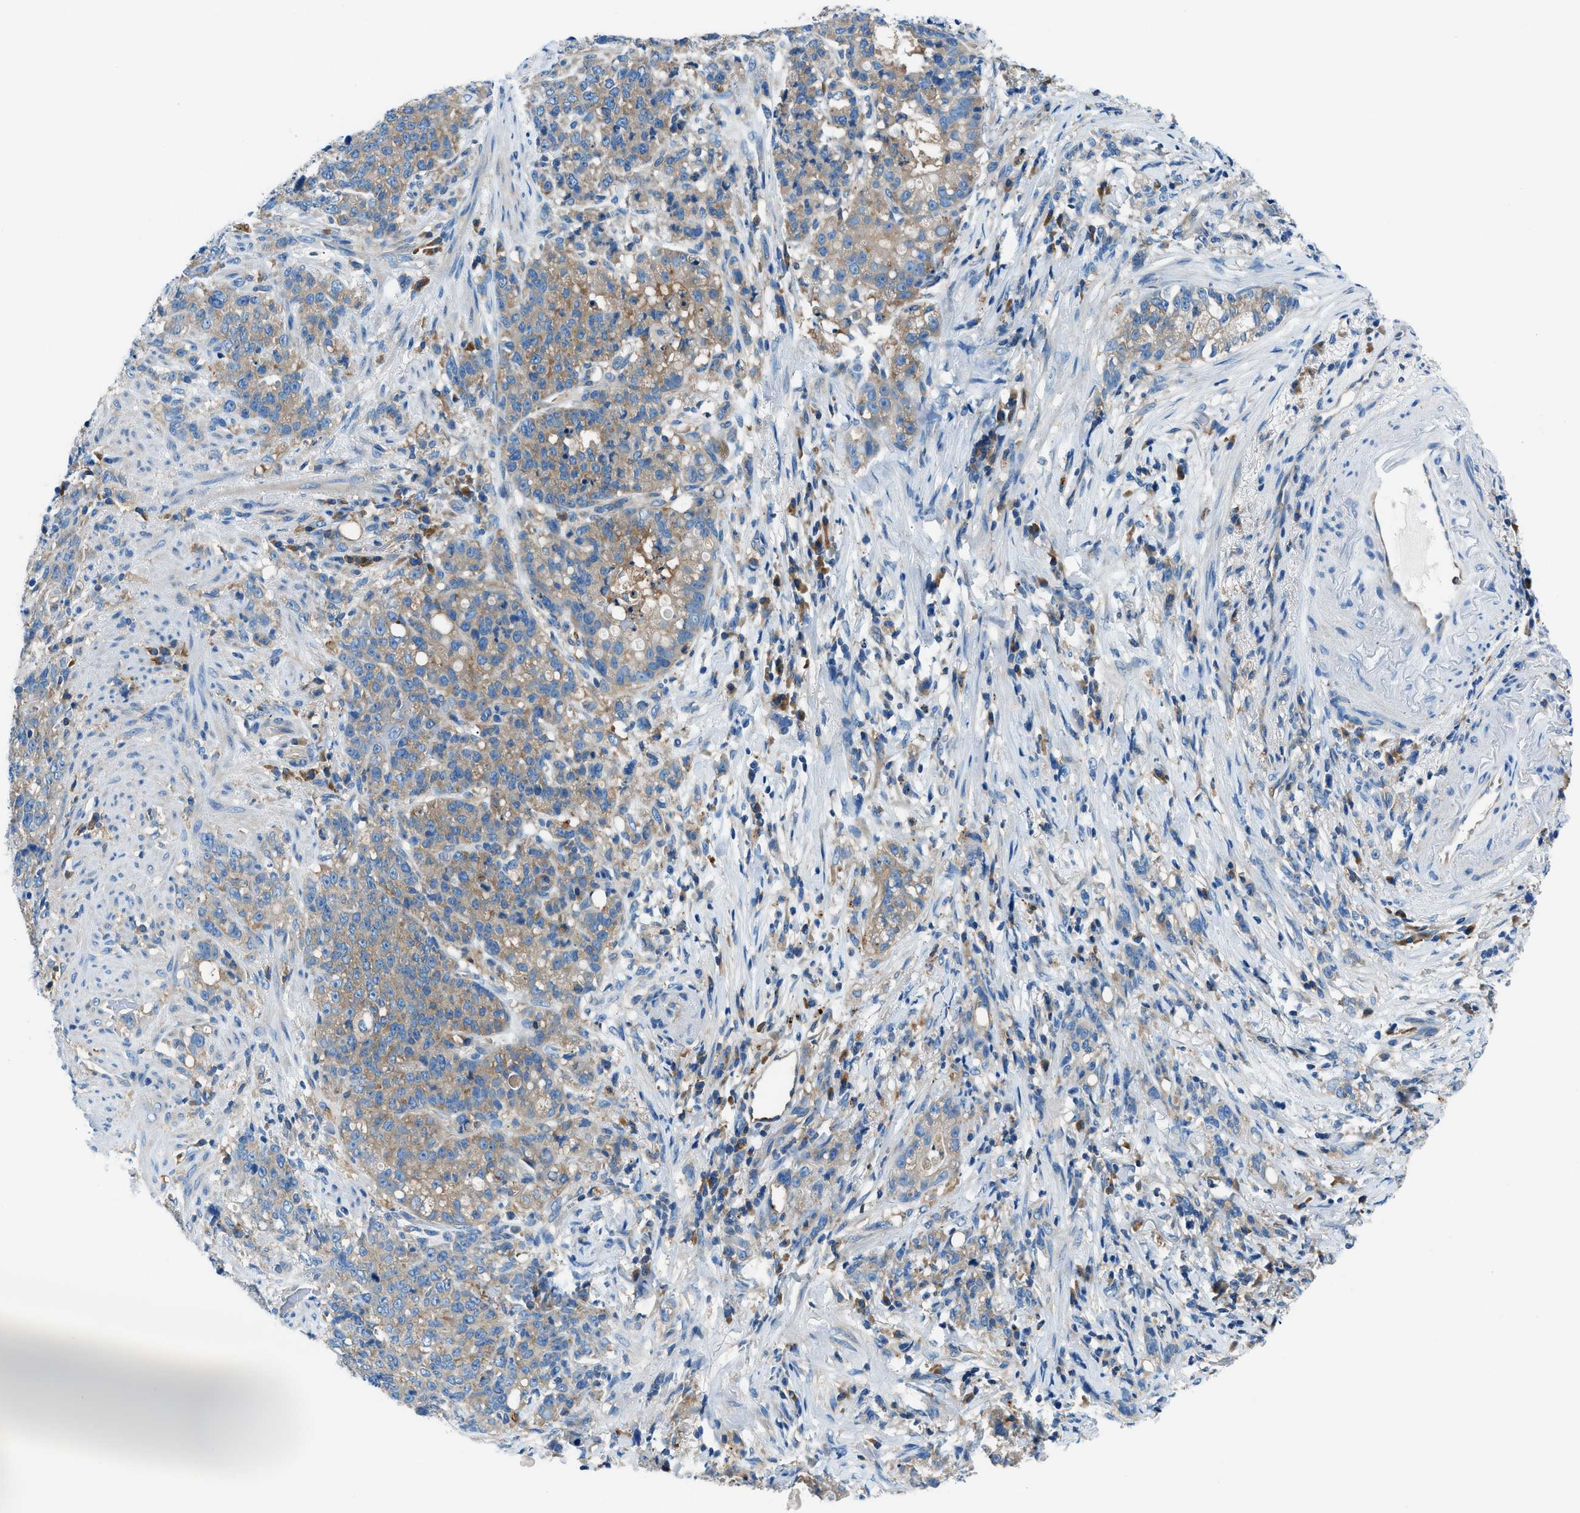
{"staining": {"intensity": "moderate", "quantity": "25%-75%", "location": "cytoplasmic/membranous"}, "tissue": "stomach cancer", "cell_type": "Tumor cells", "image_type": "cancer", "snomed": [{"axis": "morphology", "description": "Adenocarcinoma, NOS"}, {"axis": "topography", "description": "Stomach, lower"}], "caption": "Immunohistochemical staining of human stomach cancer (adenocarcinoma) exhibits medium levels of moderate cytoplasmic/membranous protein staining in approximately 25%-75% of tumor cells. (DAB (3,3'-diaminobenzidine) IHC with brightfield microscopy, high magnification).", "gene": "SARS1", "patient": {"sex": "male", "age": 88}}